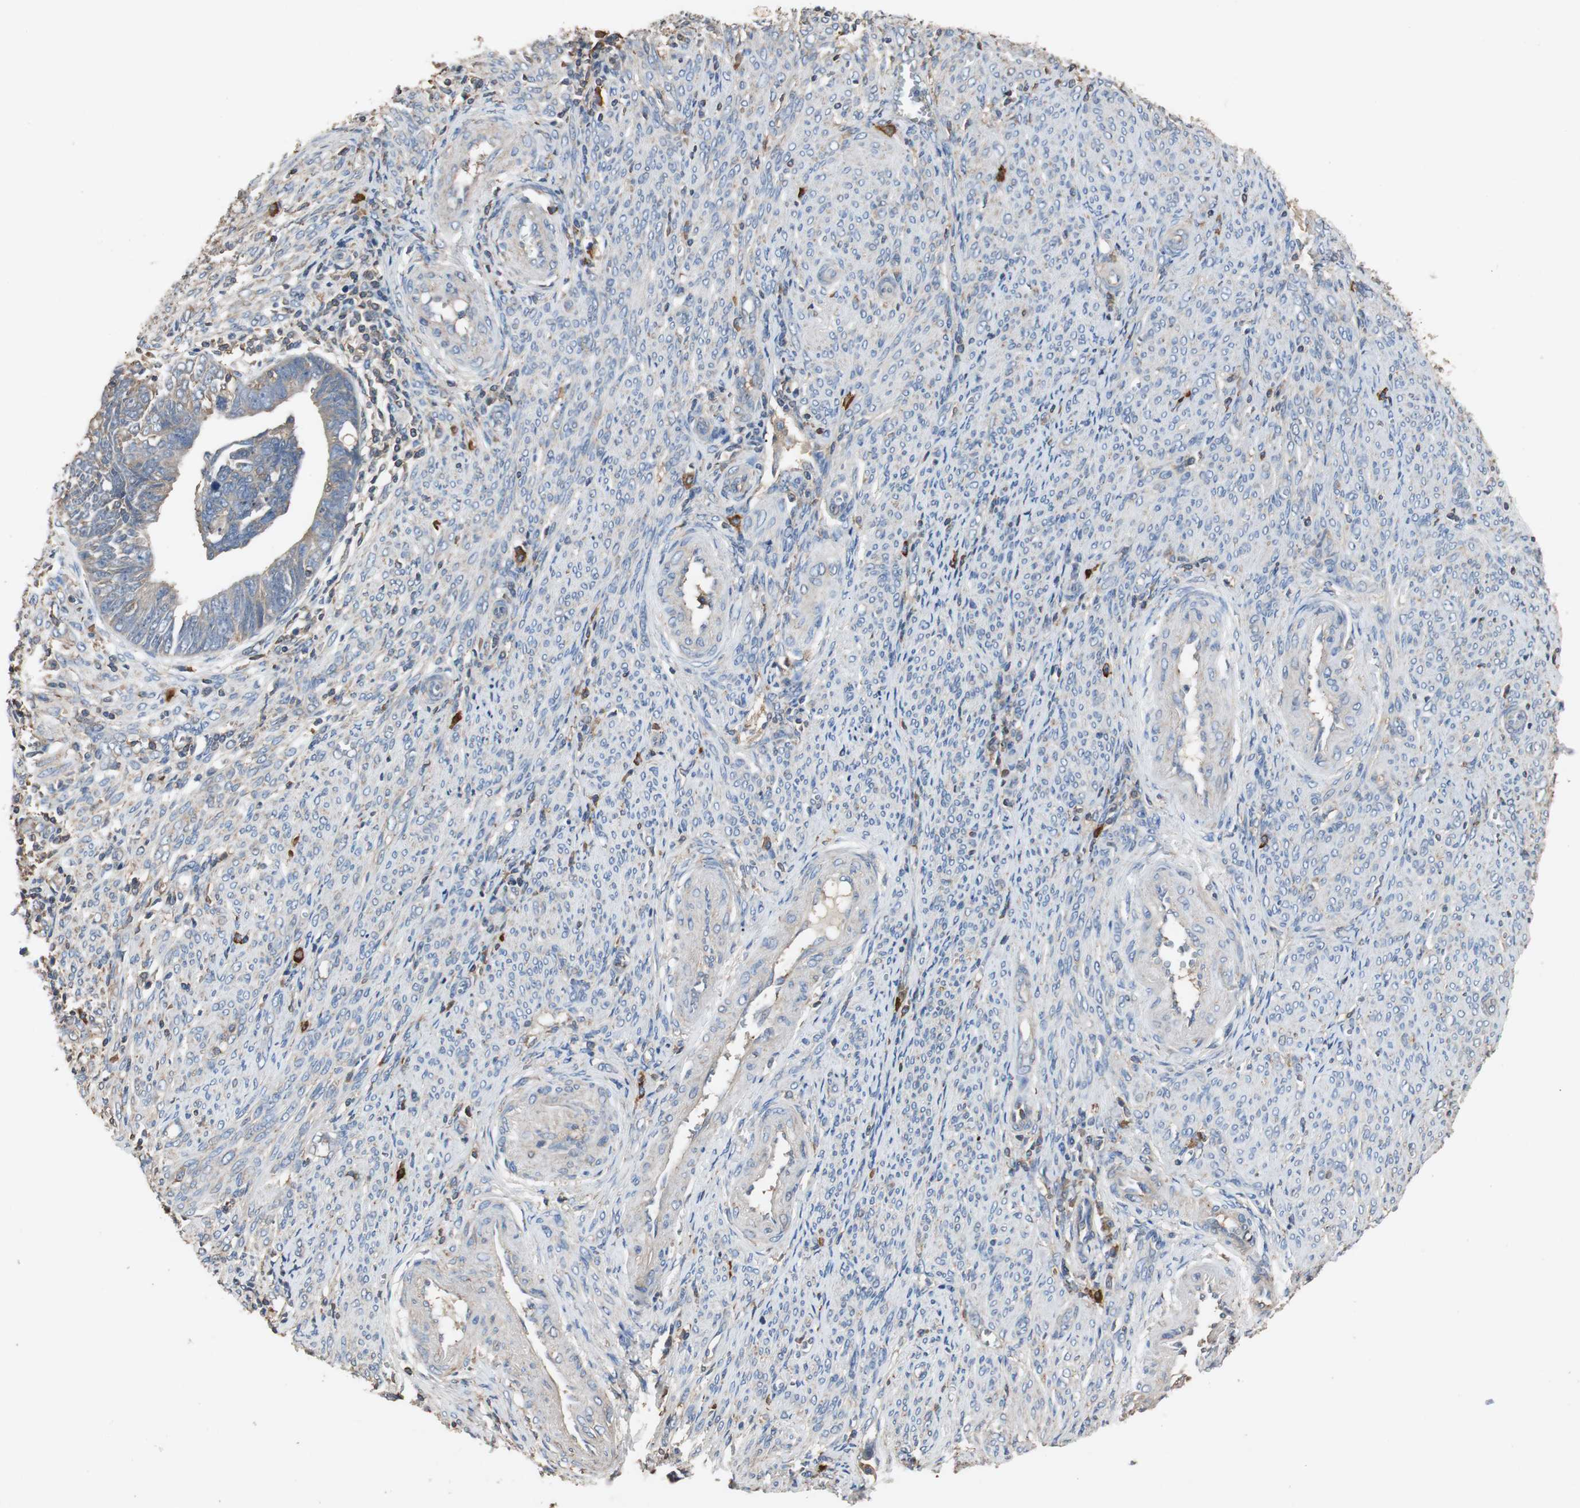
{"staining": {"intensity": "weak", "quantity": "<25%", "location": "cytoplasmic/membranous"}, "tissue": "endometrial cancer", "cell_type": "Tumor cells", "image_type": "cancer", "snomed": [{"axis": "morphology", "description": "Adenocarcinoma, NOS"}, {"axis": "topography", "description": "Endometrium"}], "caption": "This photomicrograph is of endometrial cancer stained with immunohistochemistry (IHC) to label a protein in brown with the nuclei are counter-stained blue. There is no expression in tumor cells.", "gene": "TNFRSF14", "patient": {"sex": "female", "age": 75}}